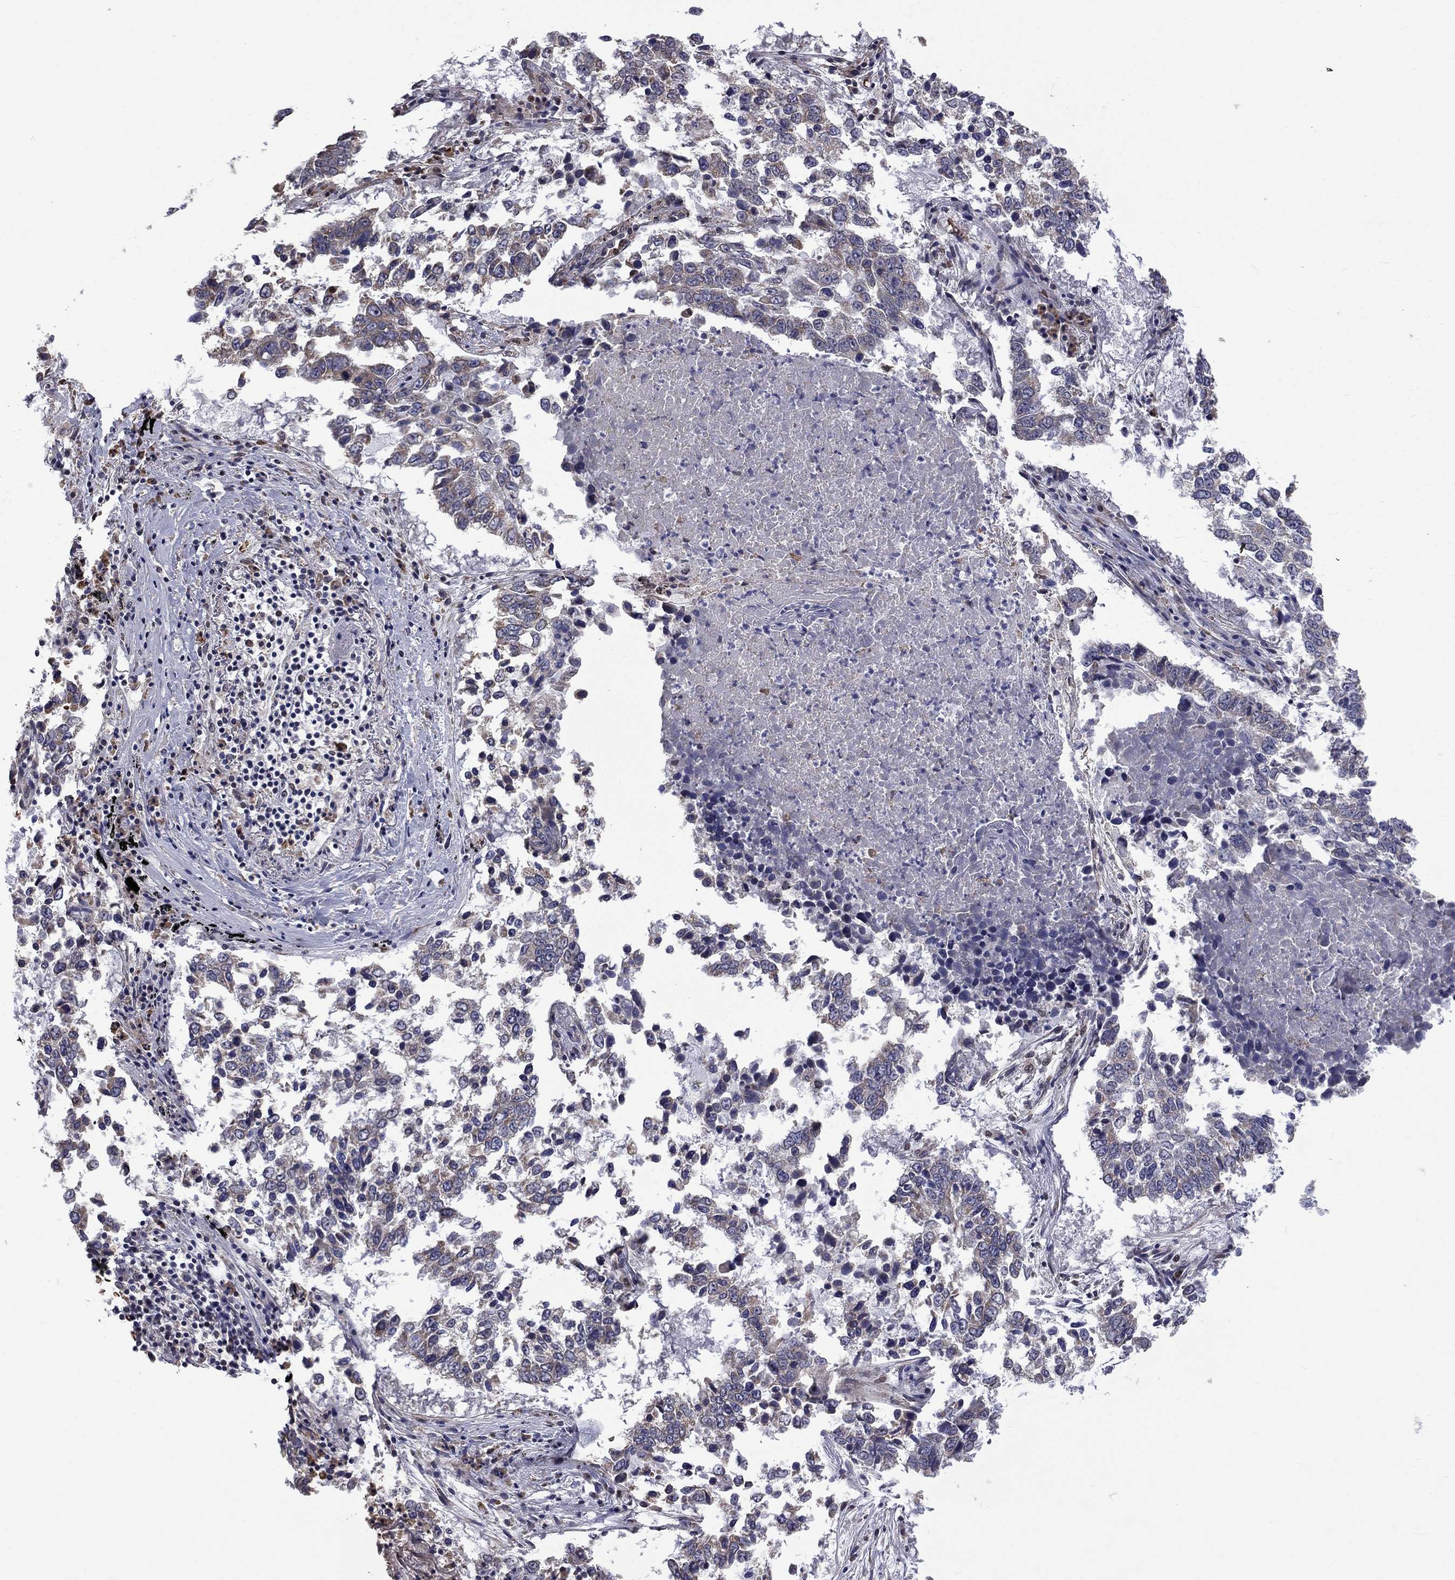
{"staining": {"intensity": "negative", "quantity": "none", "location": "none"}, "tissue": "lung cancer", "cell_type": "Tumor cells", "image_type": "cancer", "snomed": [{"axis": "morphology", "description": "Squamous cell carcinoma, NOS"}, {"axis": "topography", "description": "Lung"}], "caption": "IHC micrograph of neoplastic tissue: human lung cancer (squamous cell carcinoma) stained with DAB (3,3'-diaminobenzidine) reveals no significant protein staining in tumor cells.", "gene": "HSPB2", "patient": {"sex": "male", "age": 82}}